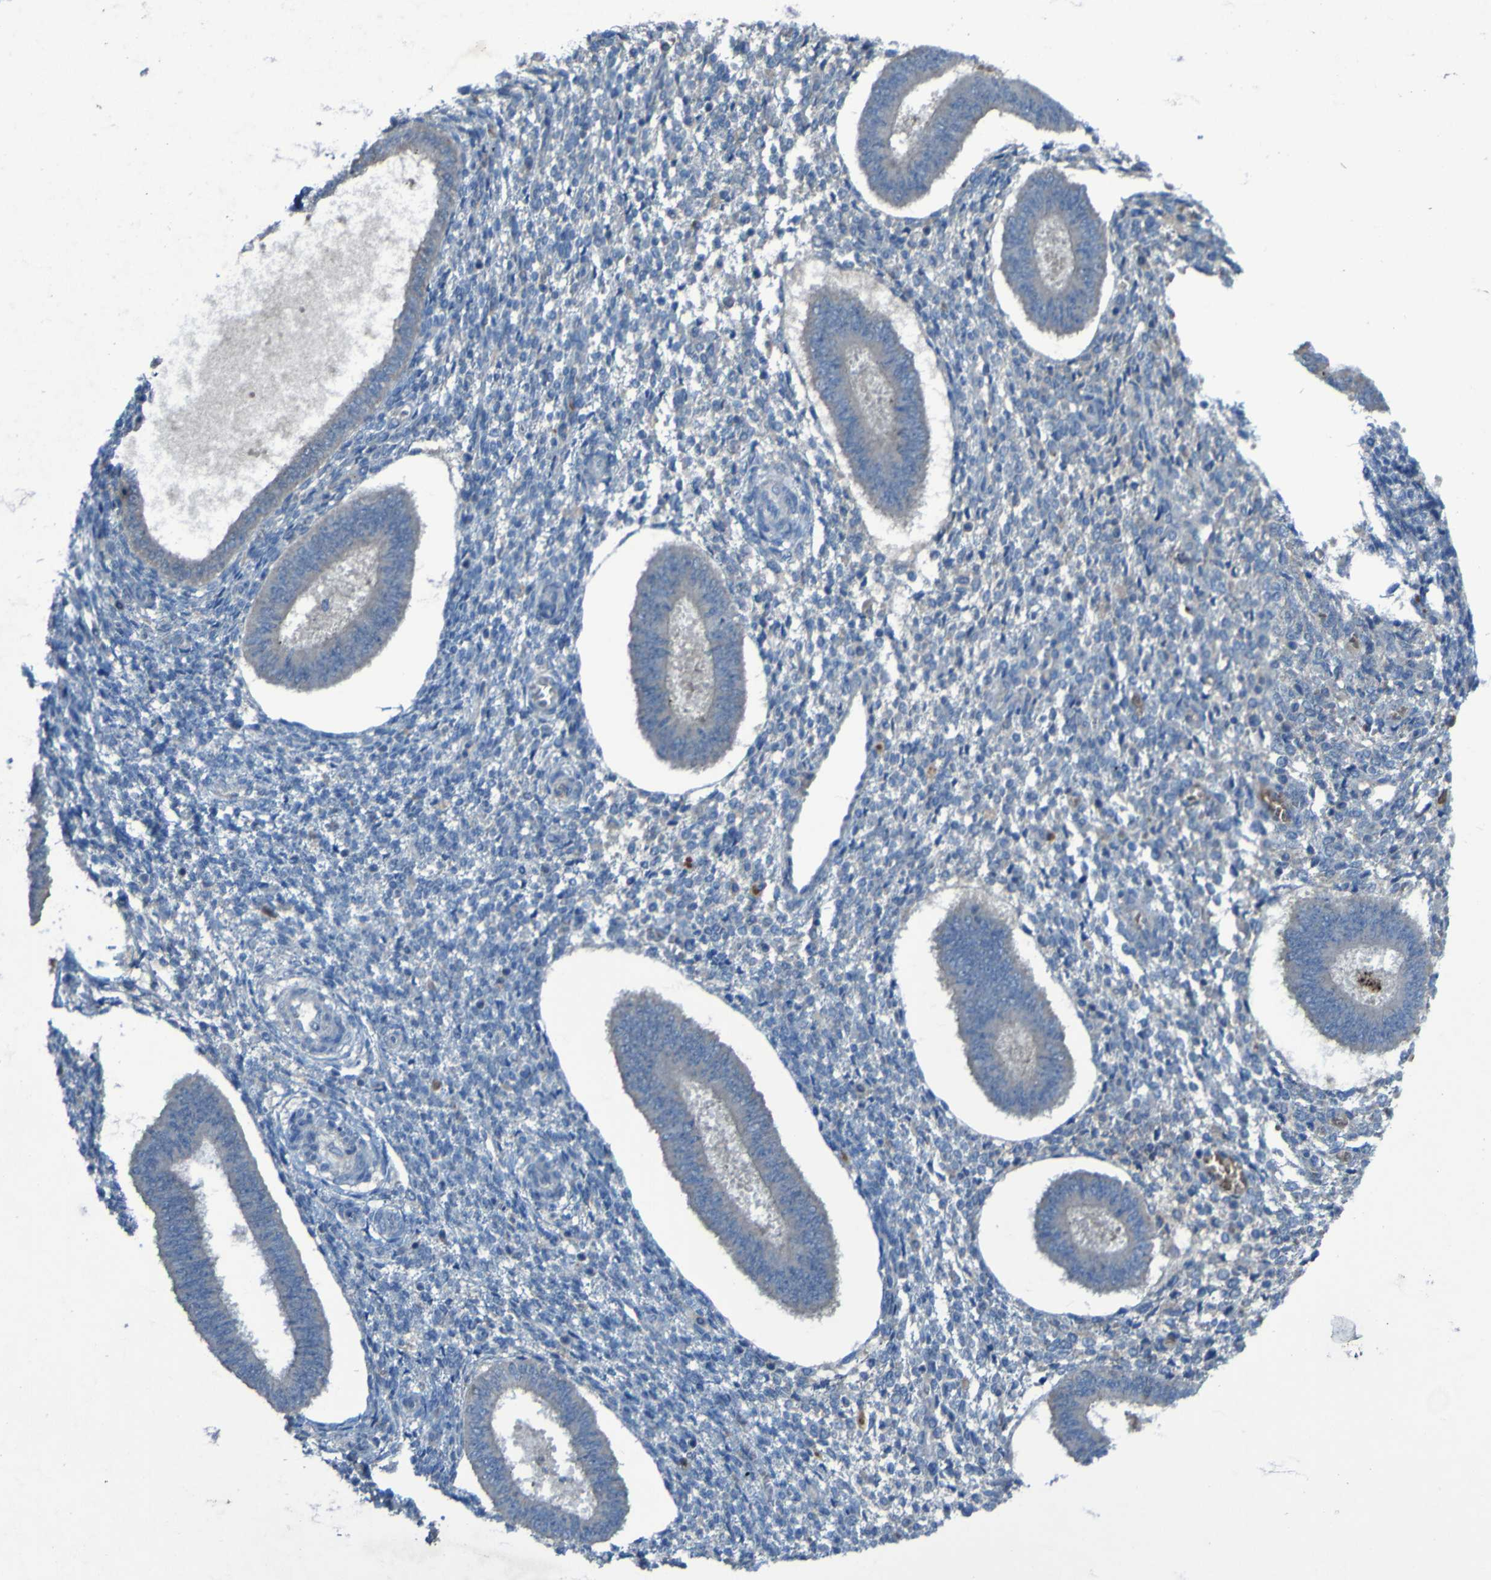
{"staining": {"intensity": "negative", "quantity": "none", "location": "none"}, "tissue": "endometrium", "cell_type": "Cells in endometrial stroma", "image_type": "normal", "snomed": [{"axis": "morphology", "description": "Normal tissue, NOS"}, {"axis": "topography", "description": "Endometrium"}], "caption": "DAB immunohistochemical staining of benign human endometrium shows no significant staining in cells in endometrial stroma.", "gene": "SGK2", "patient": {"sex": "female", "age": 35}}